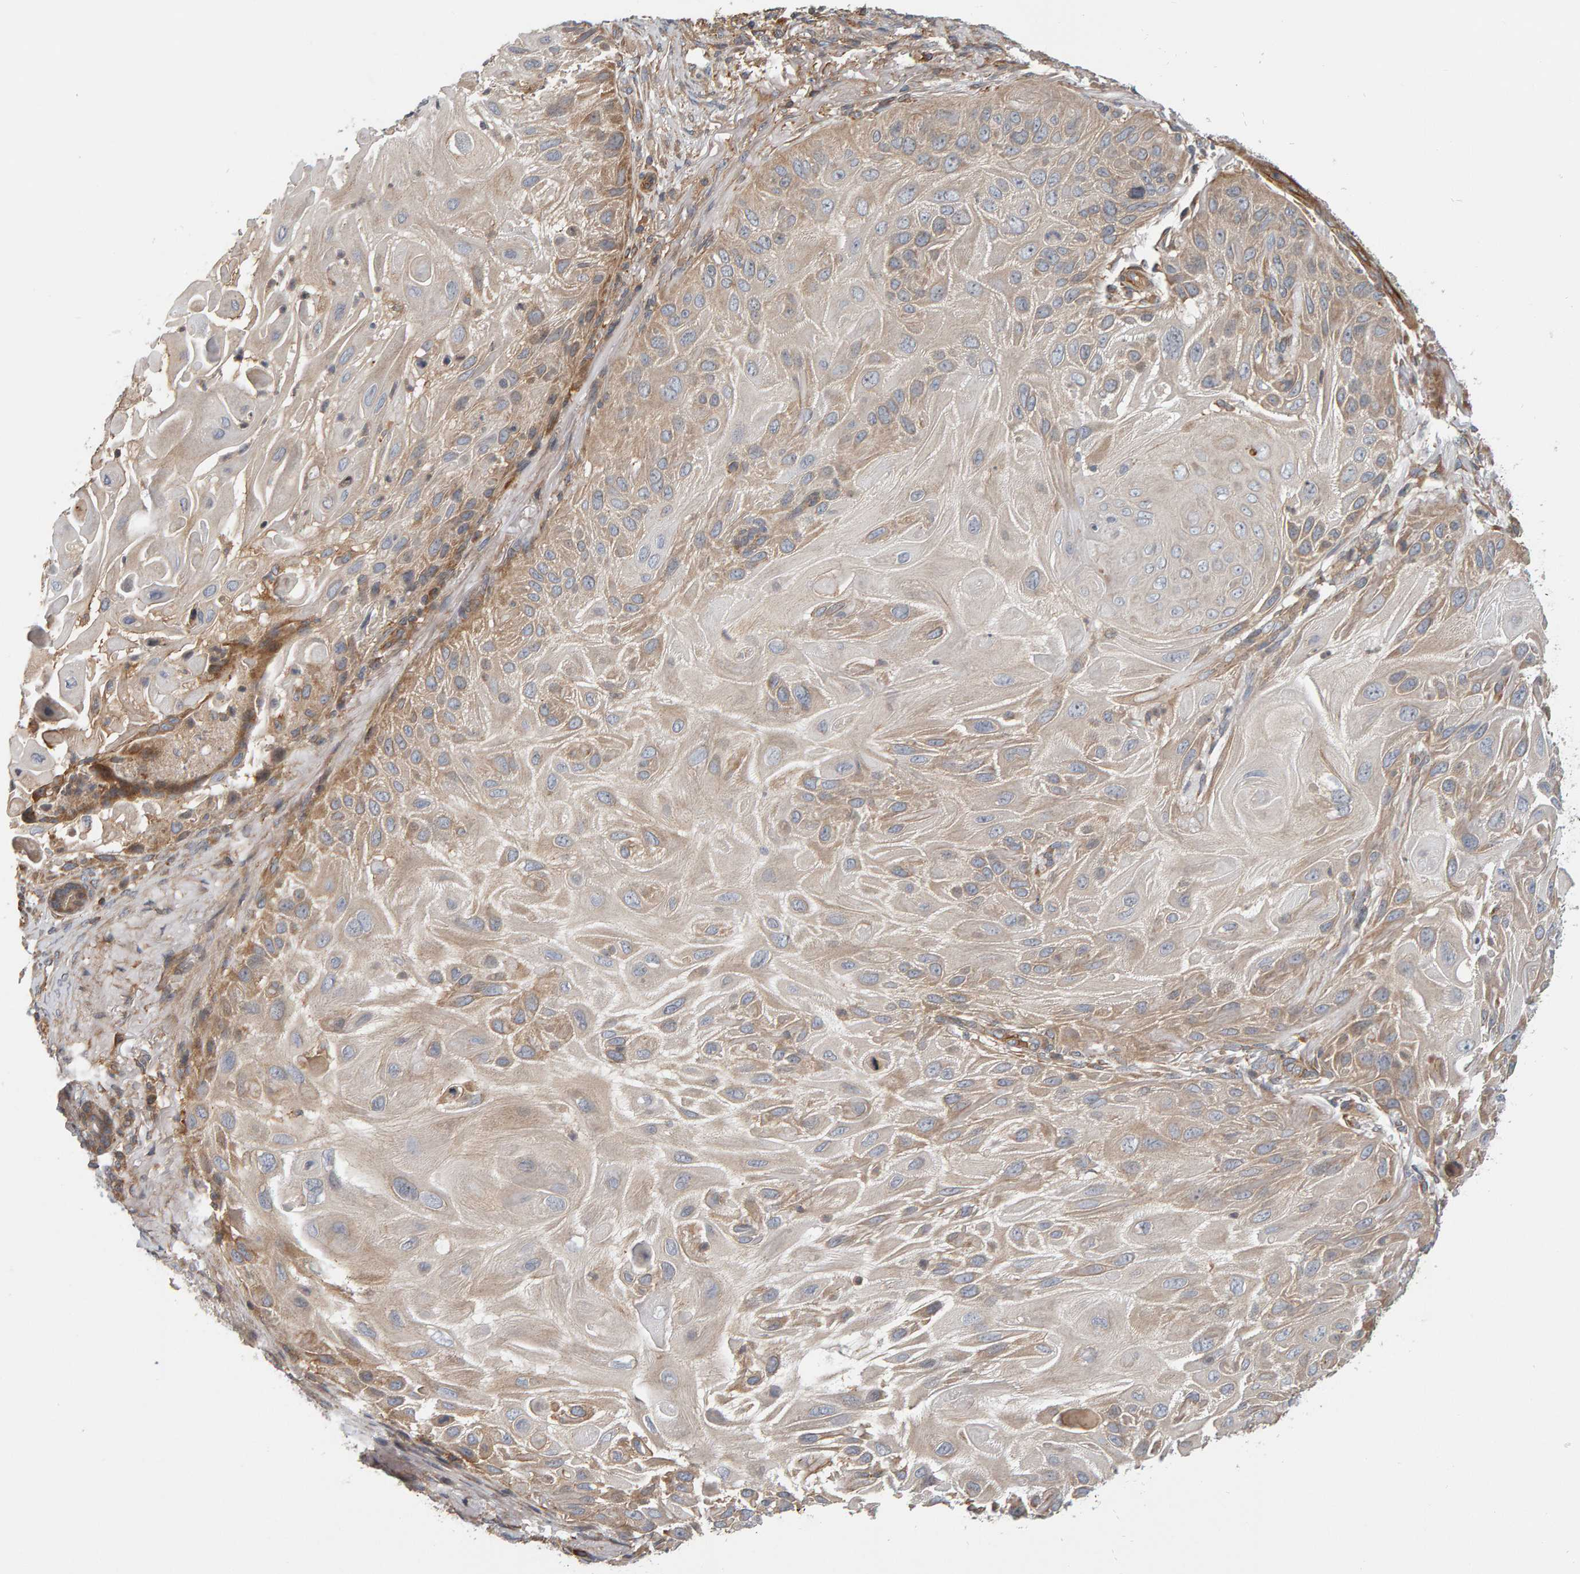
{"staining": {"intensity": "moderate", "quantity": "25%-75%", "location": "cytoplasmic/membranous"}, "tissue": "skin cancer", "cell_type": "Tumor cells", "image_type": "cancer", "snomed": [{"axis": "morphology", "description": "Squamous cell carcinoma, NOS"}, {"axis": "topography", "description": "Skin"}], "caption": "A micrograph showing moderate cytoplasmic/membranous positivity in approximately 25%-75% of tumor cells in skin squamous cell carcinoma, as visualized by brown immunohistochemical staining.", "gene": "C9orf72", "patient": {"sex": "female", "age": 77}}